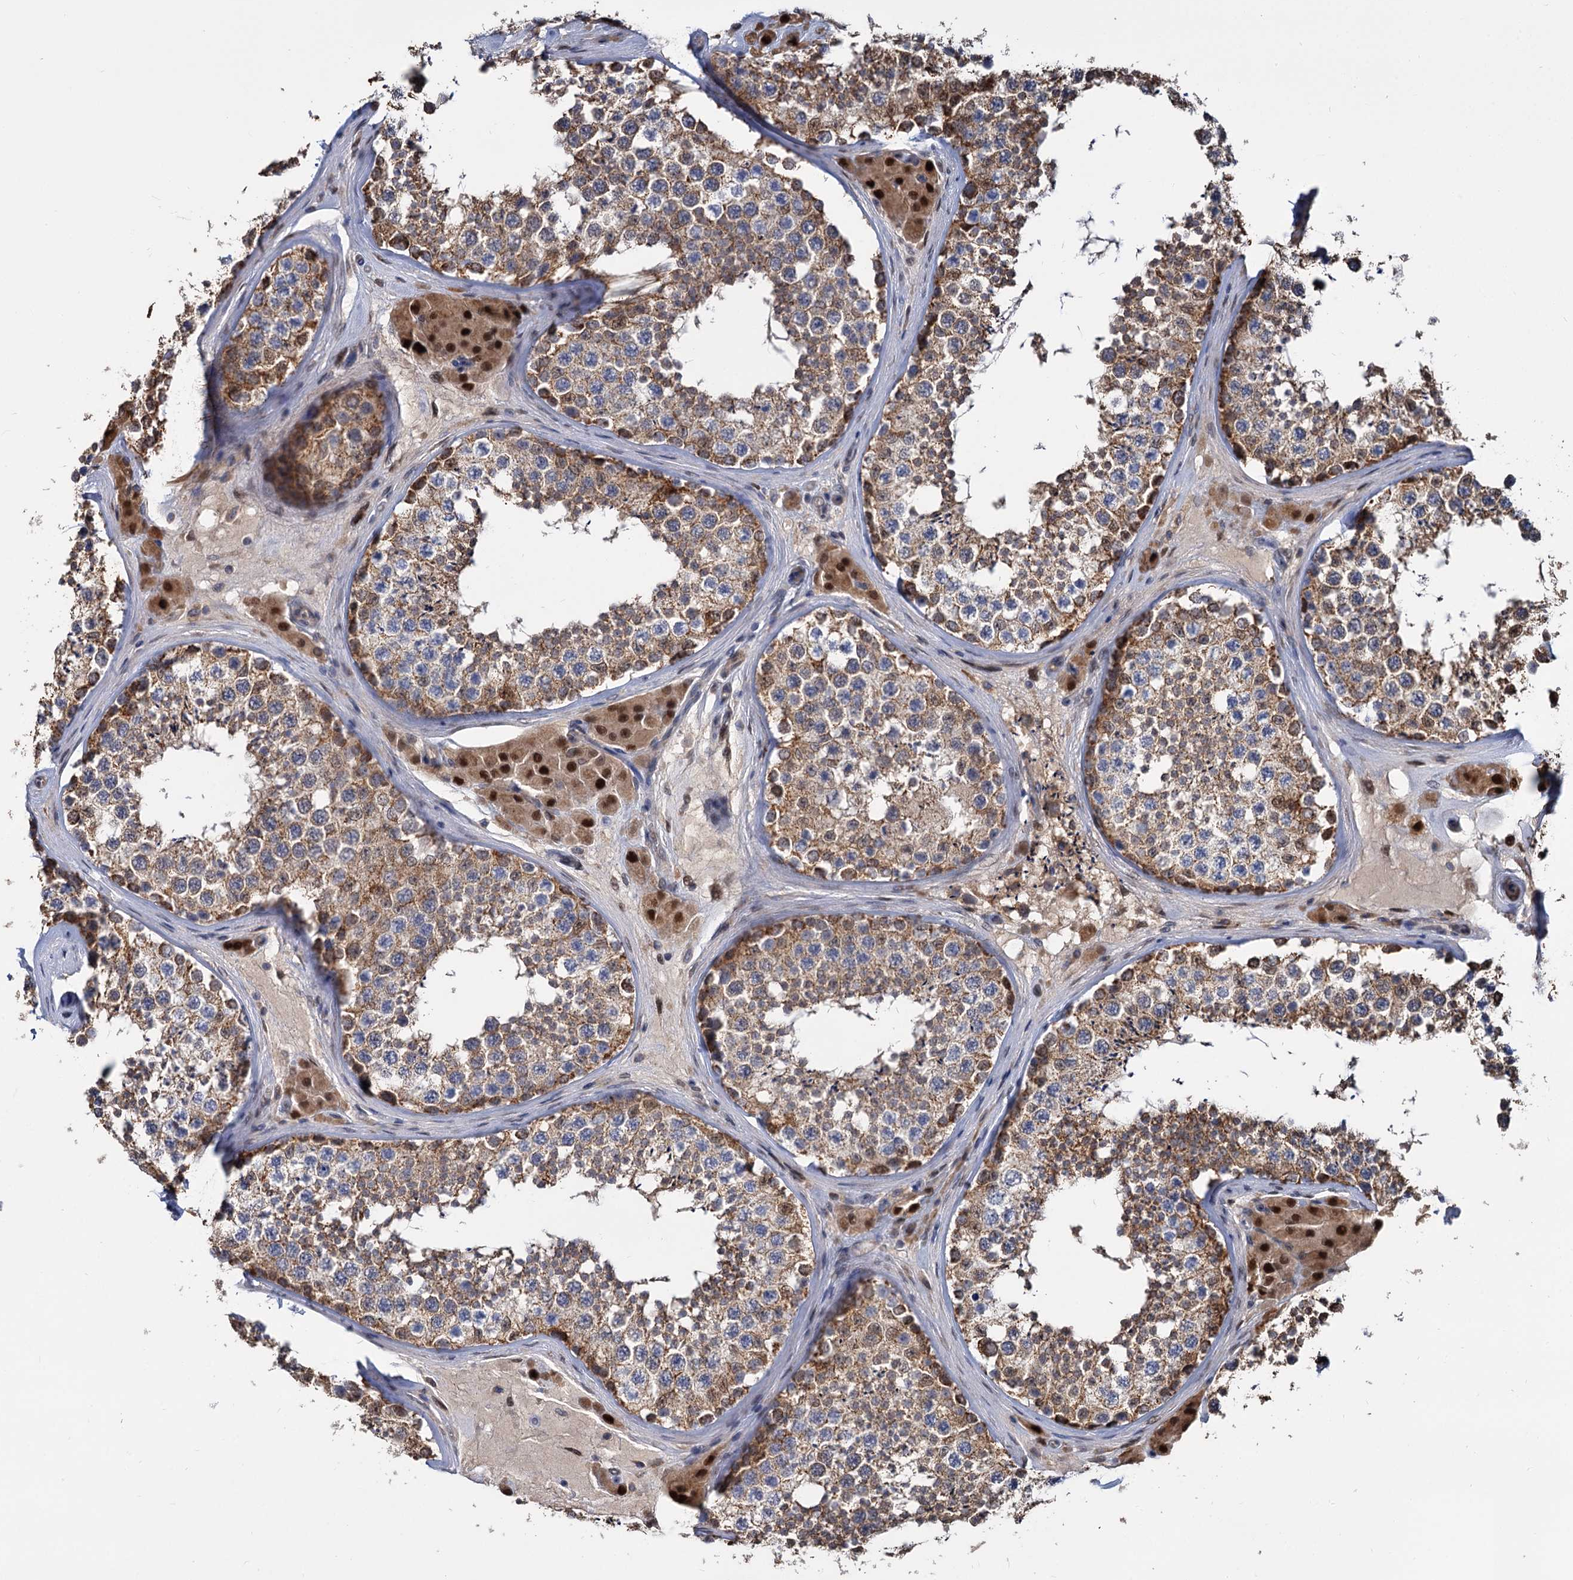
{"staining": {"intensity": "moderate", "quantity": ">75%", "location": "cytoplasmic/membranous"}, "tissue": "testis", "cell_type": "Cells in seminiferous ducts", "image_type": "normal", "snomed": [{"axis": "morphology", "description": "Normal tissue, NOS"}, {"axis": "topography", "description": "Testis"}], "caption": "Unremarkable testis was stained to show a protein in brown. There is medium levels of moderate cytoplasmic/membranous positivity in approximately >75% of cells in seminiferous ducts. Immunohistochemistry stains the protein of interest in brown and the nuclei are stained blue.", "gene": "ALKBH7", "patient": {"sex": "male", "age": 46}}